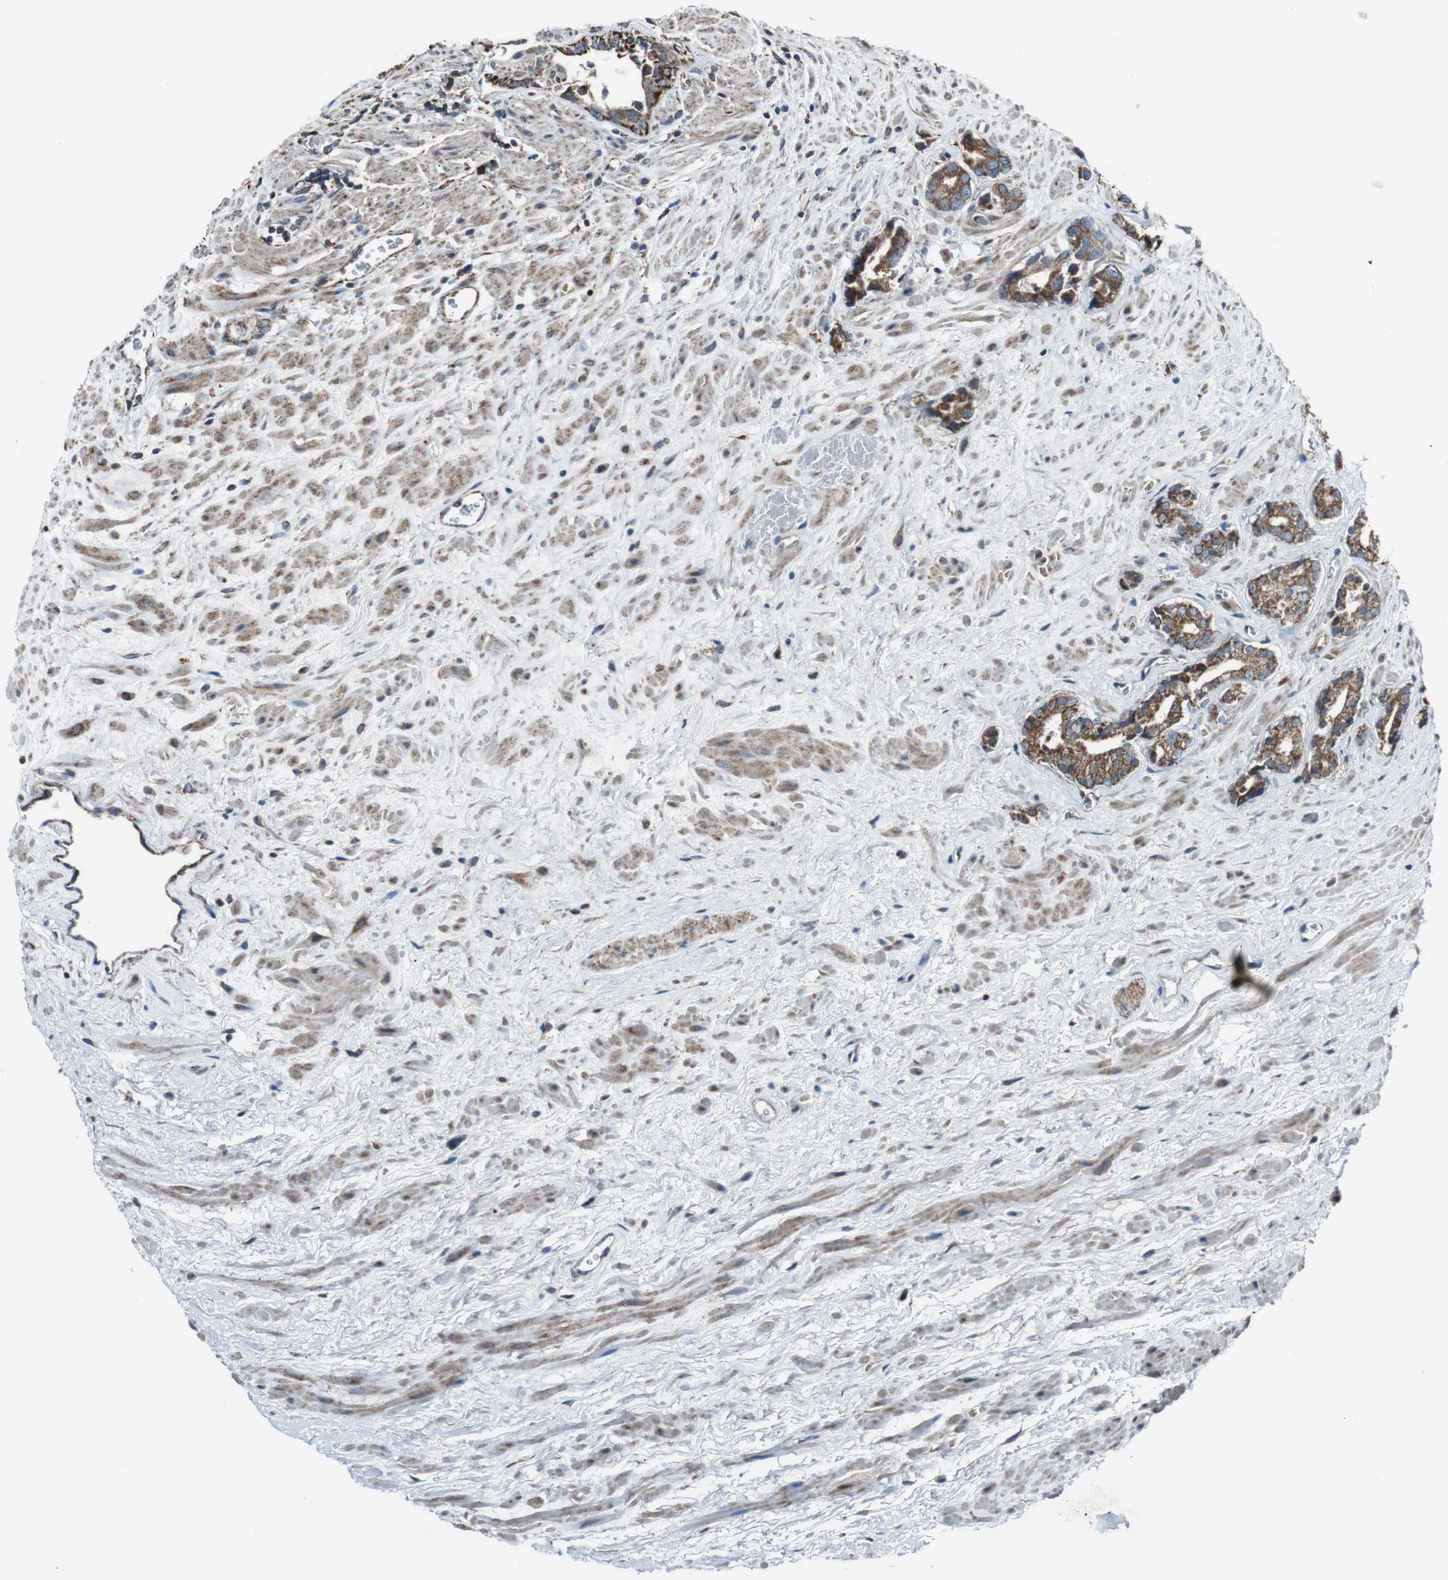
{"staining": {"intensity": "strong", "quantity": ">75%", "location": "cytoplasmic/membranous"}, "tissue": "prostate cancer", "cell_type": "Tumor cells", "image_type": "cancer", "snomed": [{"axis": "morphology", "description": "Adenocarcinoma, High grade"}, {"axis": "topography", "description": "Prostate"}], "caption": "High-power microscopy captured an immunohistochemistry photomicrograph of prostate cancer (adenocarcinoma (high-grade)), revealing strong cytoplasmic/membranous staining in about >75% of tumor cells.", "gene": "CISD2", "patient": {"sex": "male", "age": 71}}